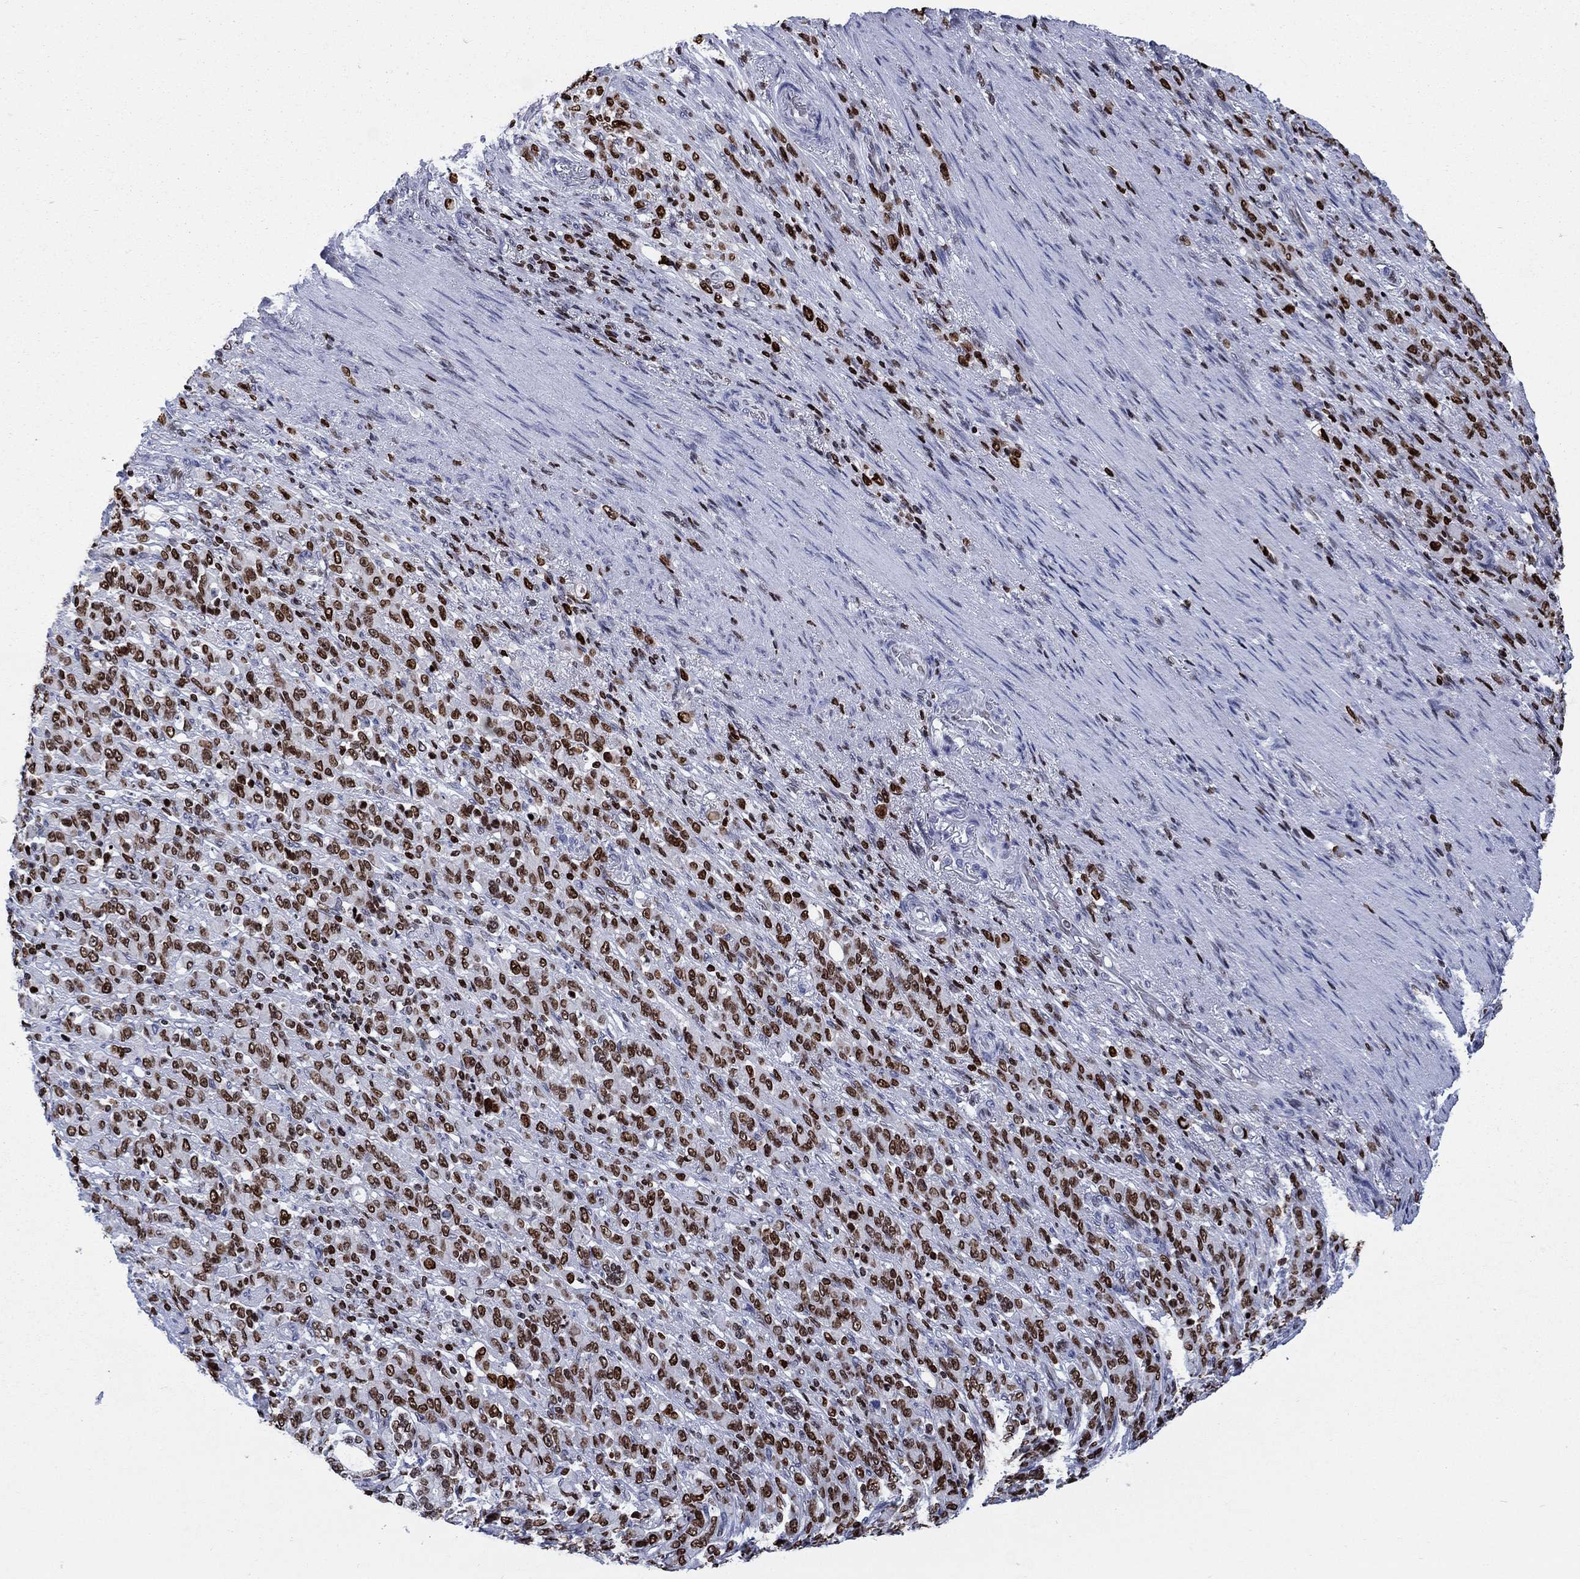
{"staining": {"intensity": "strong", "quantity": "25%-75%", "location": "nuclear"}, "tissue": "stomach cancer", "cell_type": "Tumor cells", "image_type": "cancer", "snomed": [{"axis": "morphology", "description": "Normal tissue, NOS"}, {"axis": "morphology", "description": "Adenocarcinoma, NOS"}, {"axis": "topography", "description": "Stomach"}], "caption": "Strong nuclear protein expression is seen in approximately 25%-75% of tumor cells in stomach adenocarcinoma.", "gene": "HMGA1", "patient": {"sex": "female", "age": 79}}